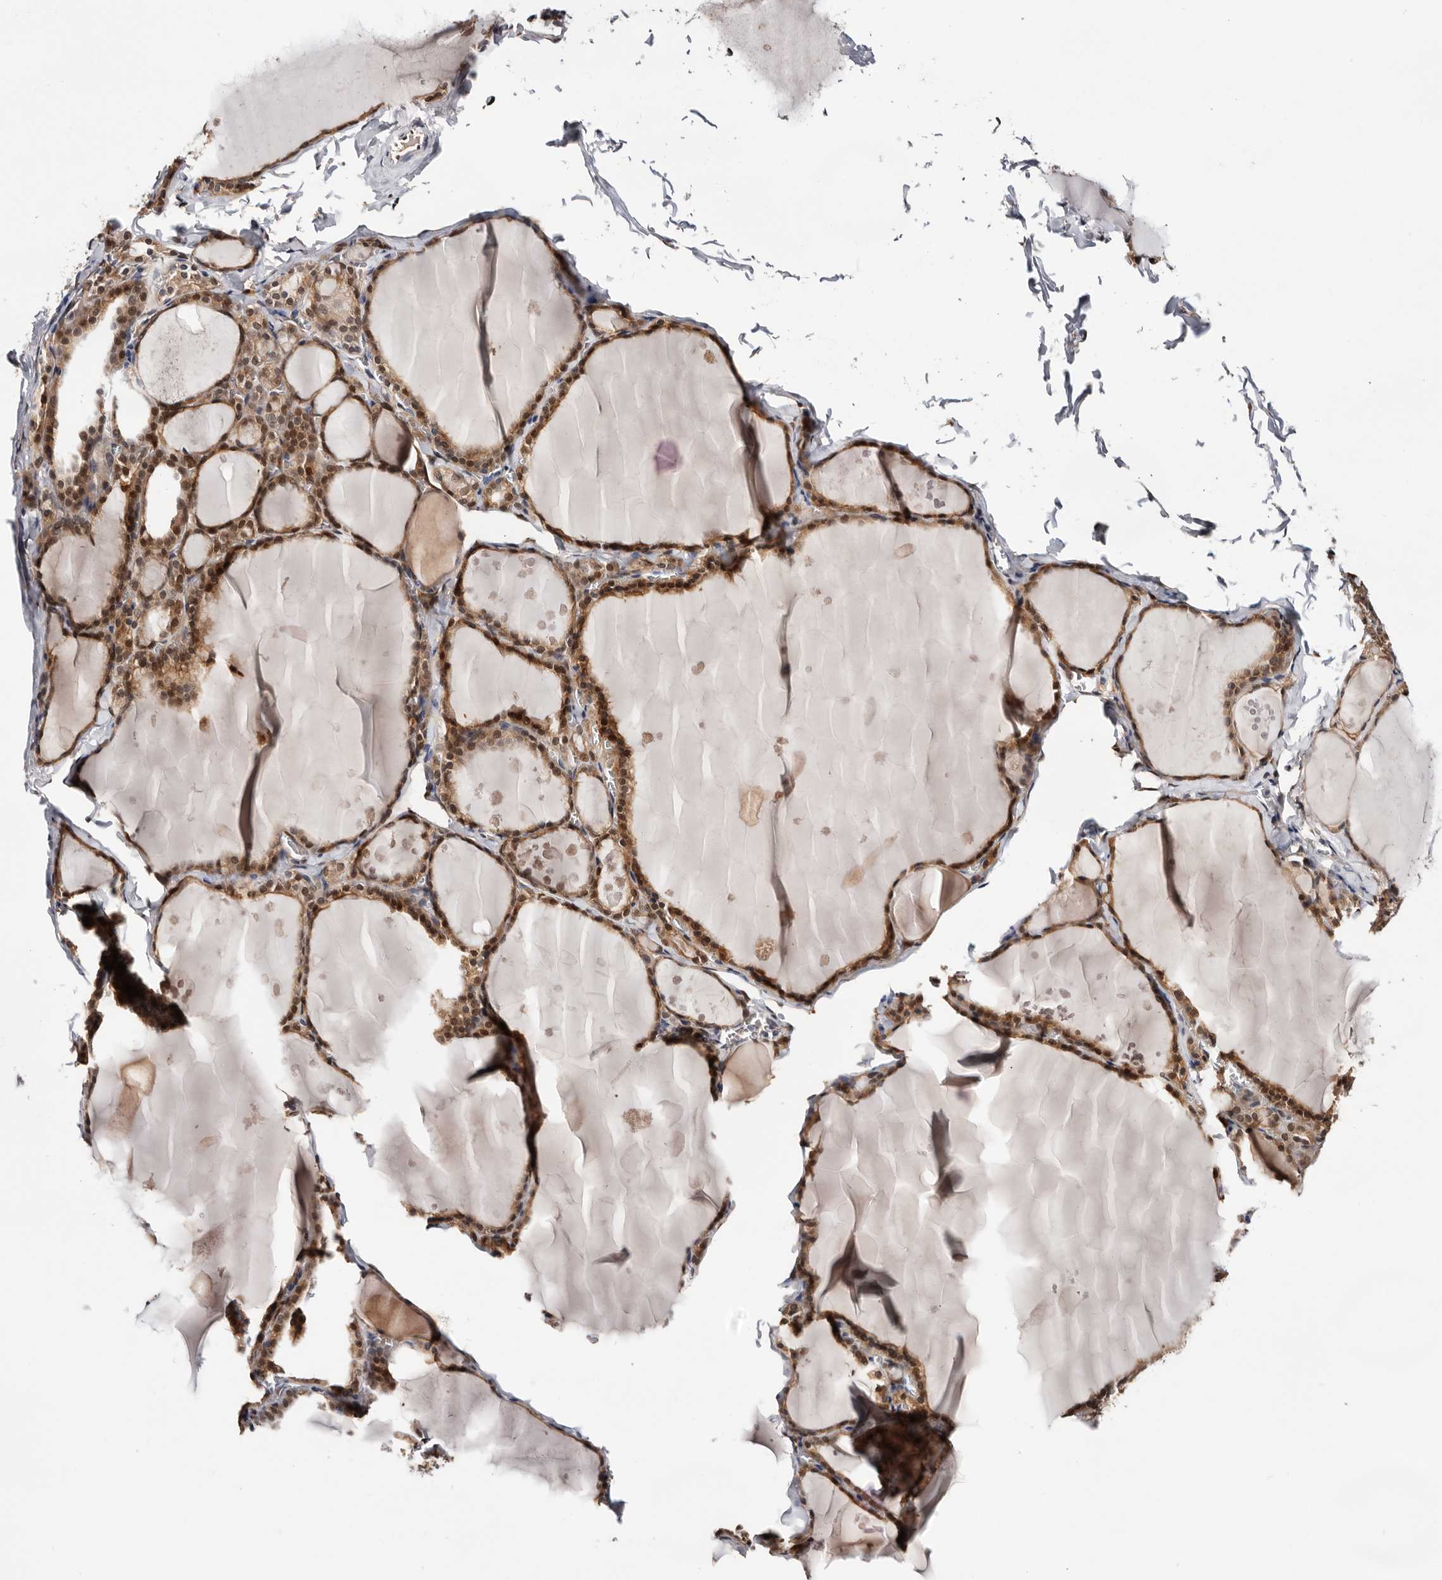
{"staining": {"intensity": "moderate", "quantity": ">75%", "location": "cytoplasmic/membranous,nuclear"}, "tissue": "thyroid gland", "cell_type": "Glandular cells", "image_type": "normal", "snomed": [{"axis": "morphology", "description": "Normal tissue, NOS"}, {"axis": "topography", "description": "Thyroid gland"}], "caption": "Glandular cells display moderate cytoplasmic/membranous,nuclear expression in approximately >75% of cells in normal thyroid gland.", "gene": "TP53I3", "patient": {"sex": "male", "age": 56}}